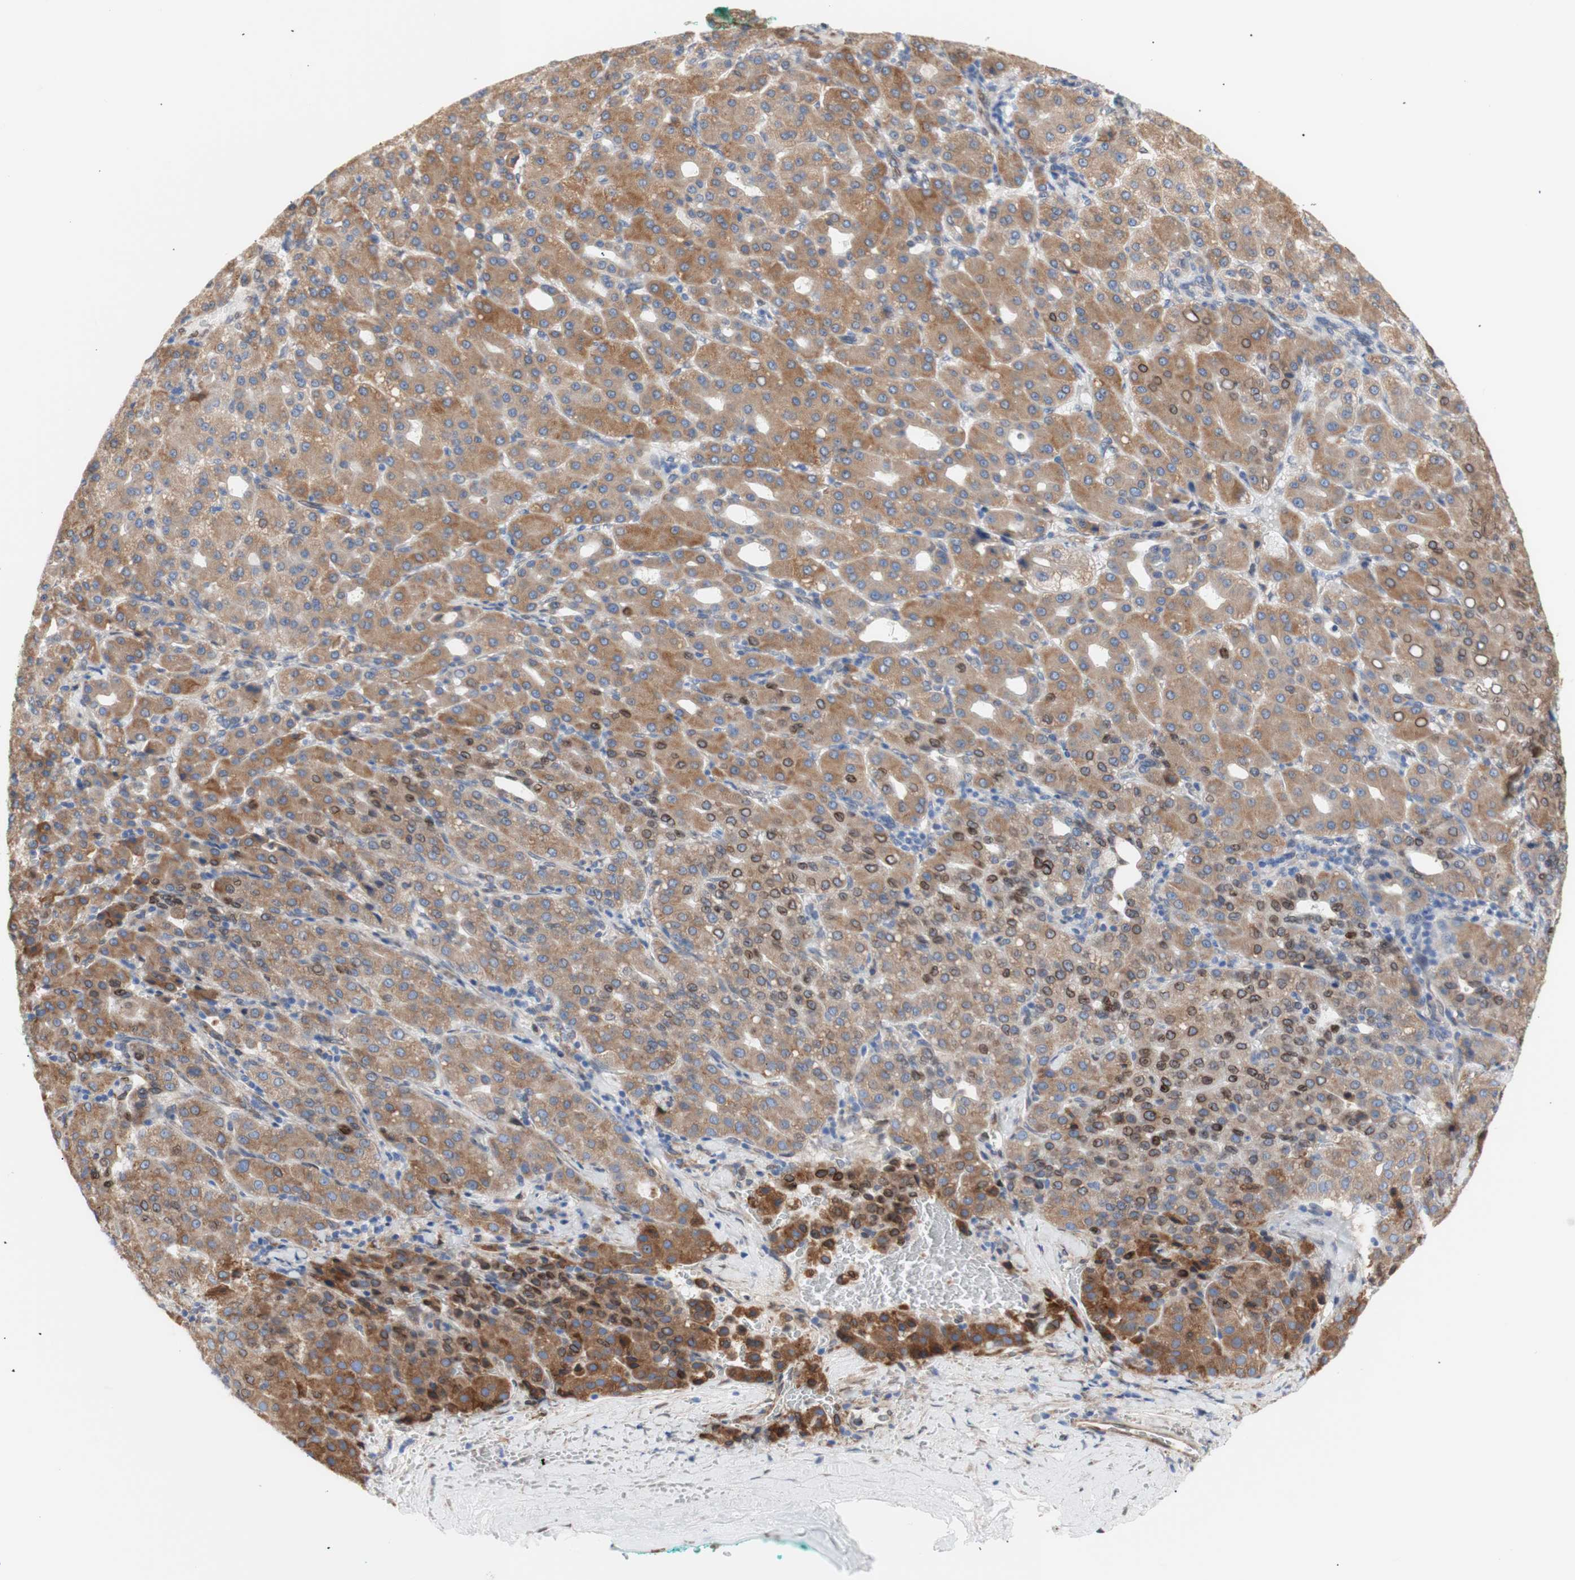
{"staining": {"intensity": "strong", "quantity": "25%-75%", "location": "cytoplasmic/membranous,nuclear"}, "tissue": "liver cancer", "cell_type": "Tumor cells", "image_type": "cancer", "snomed": [{"axis": "morphology", "description": "Carcinoma, Hepatocellular, NOS"}, {"axis": "topography", "description": "Liver"}], "caption": "Liver cancer (hepatocellular carcinoma) stained with DAB (3,3'-diaminobenzidine) IHC exhibits high levels of strong cytoplasmic/membranous and nuclear expression in about 25%-75% of tumor cells.", "gene": "ERLIN1", "patient": {"sex": "male", "age": 65}}